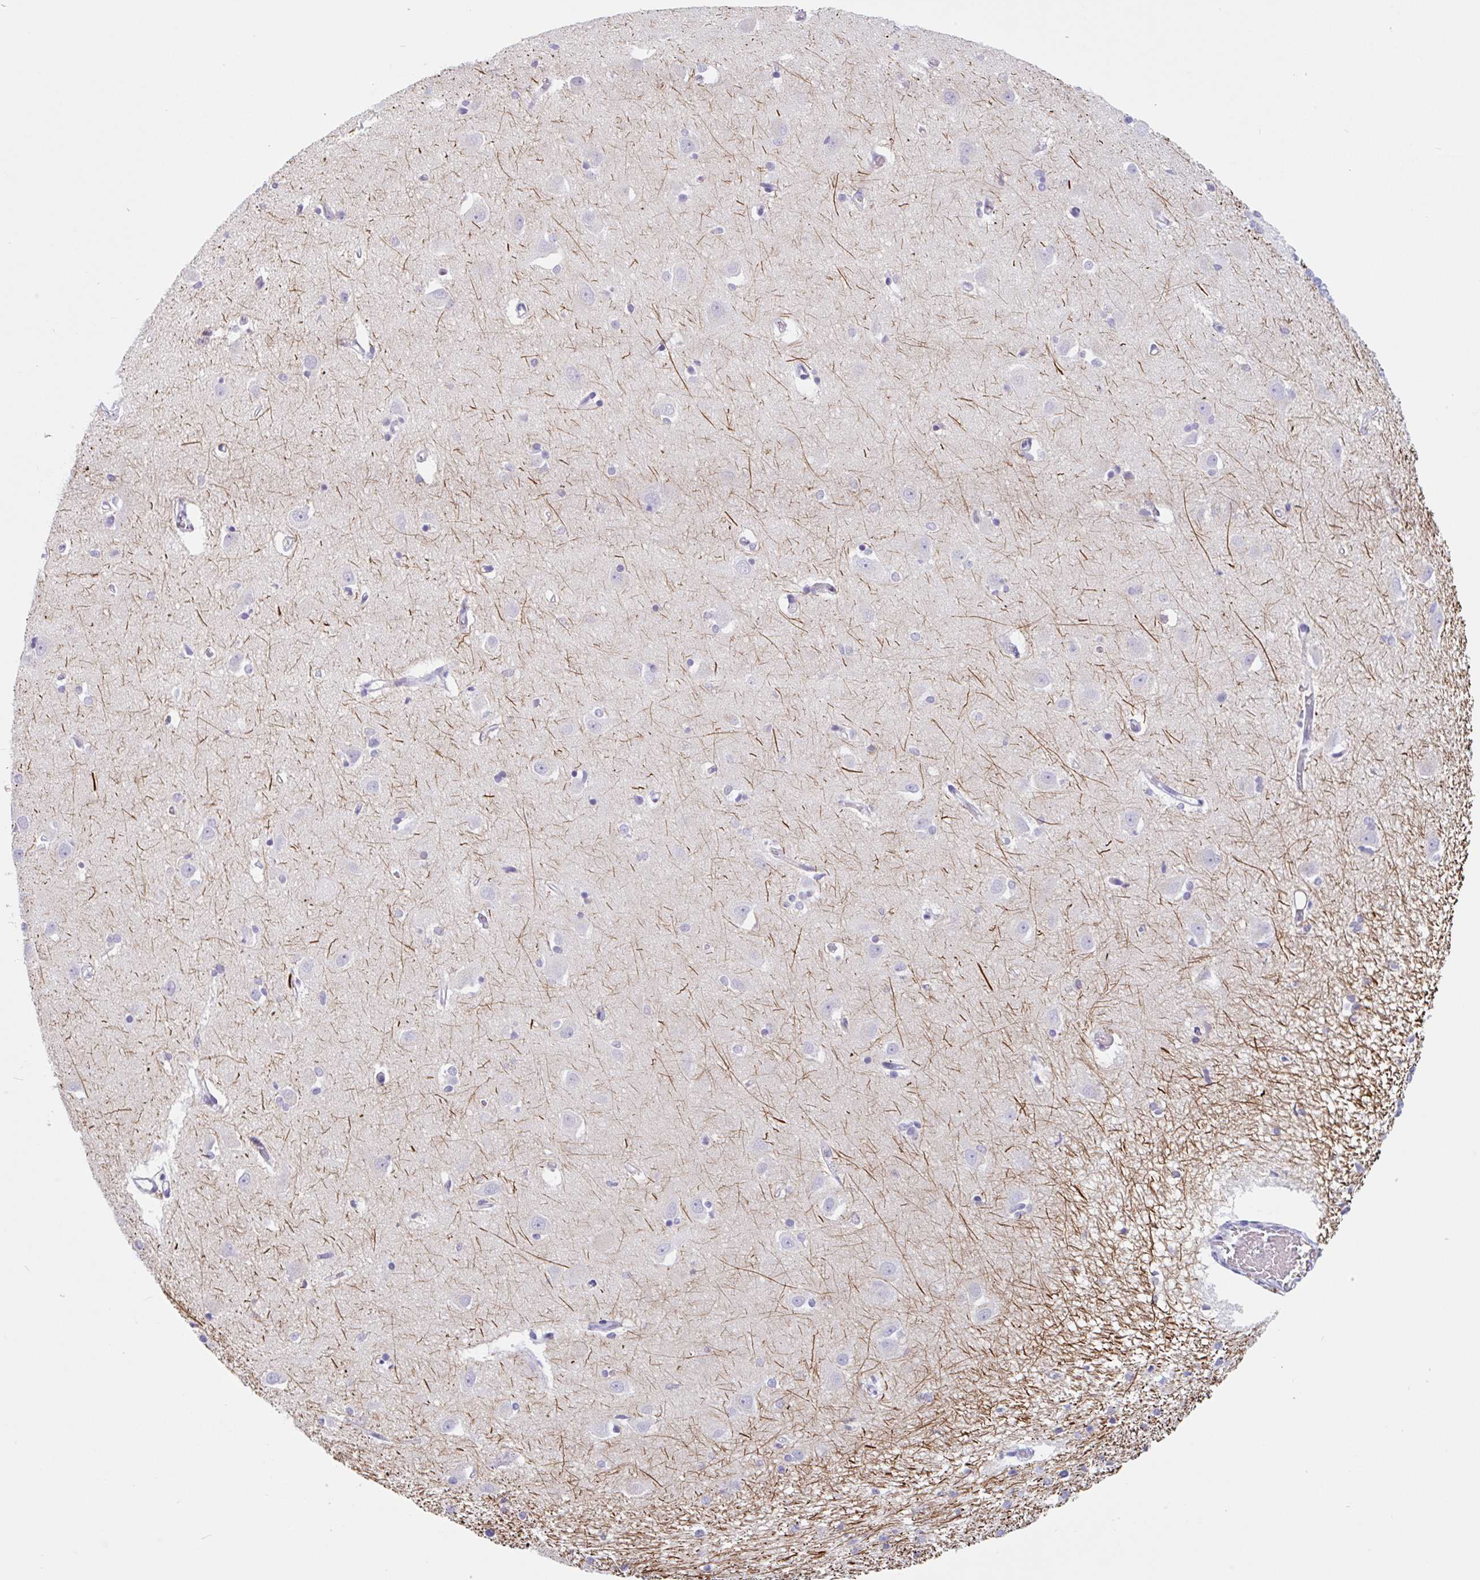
{"staining": {"intensity": "negative", "quantity": "none", "location": "none"}, "tissue": "caudate", "cell_type": "Glial cells", "image_type": "normal", "snomed": [{"axis": "morphology", "description": "Normal tissue, NOS"}, {"axis": "topography", "description": "Lateral ventricle wall"}, {"axis": "topography", "description": "Hippocampus"}], "caption": "Caudate stained for a protein using immunohistochemistry (IHC) demonstrates no staining glial cells.", "gene": "EMC4", "patient": {"sex": "female", "age": 63}}